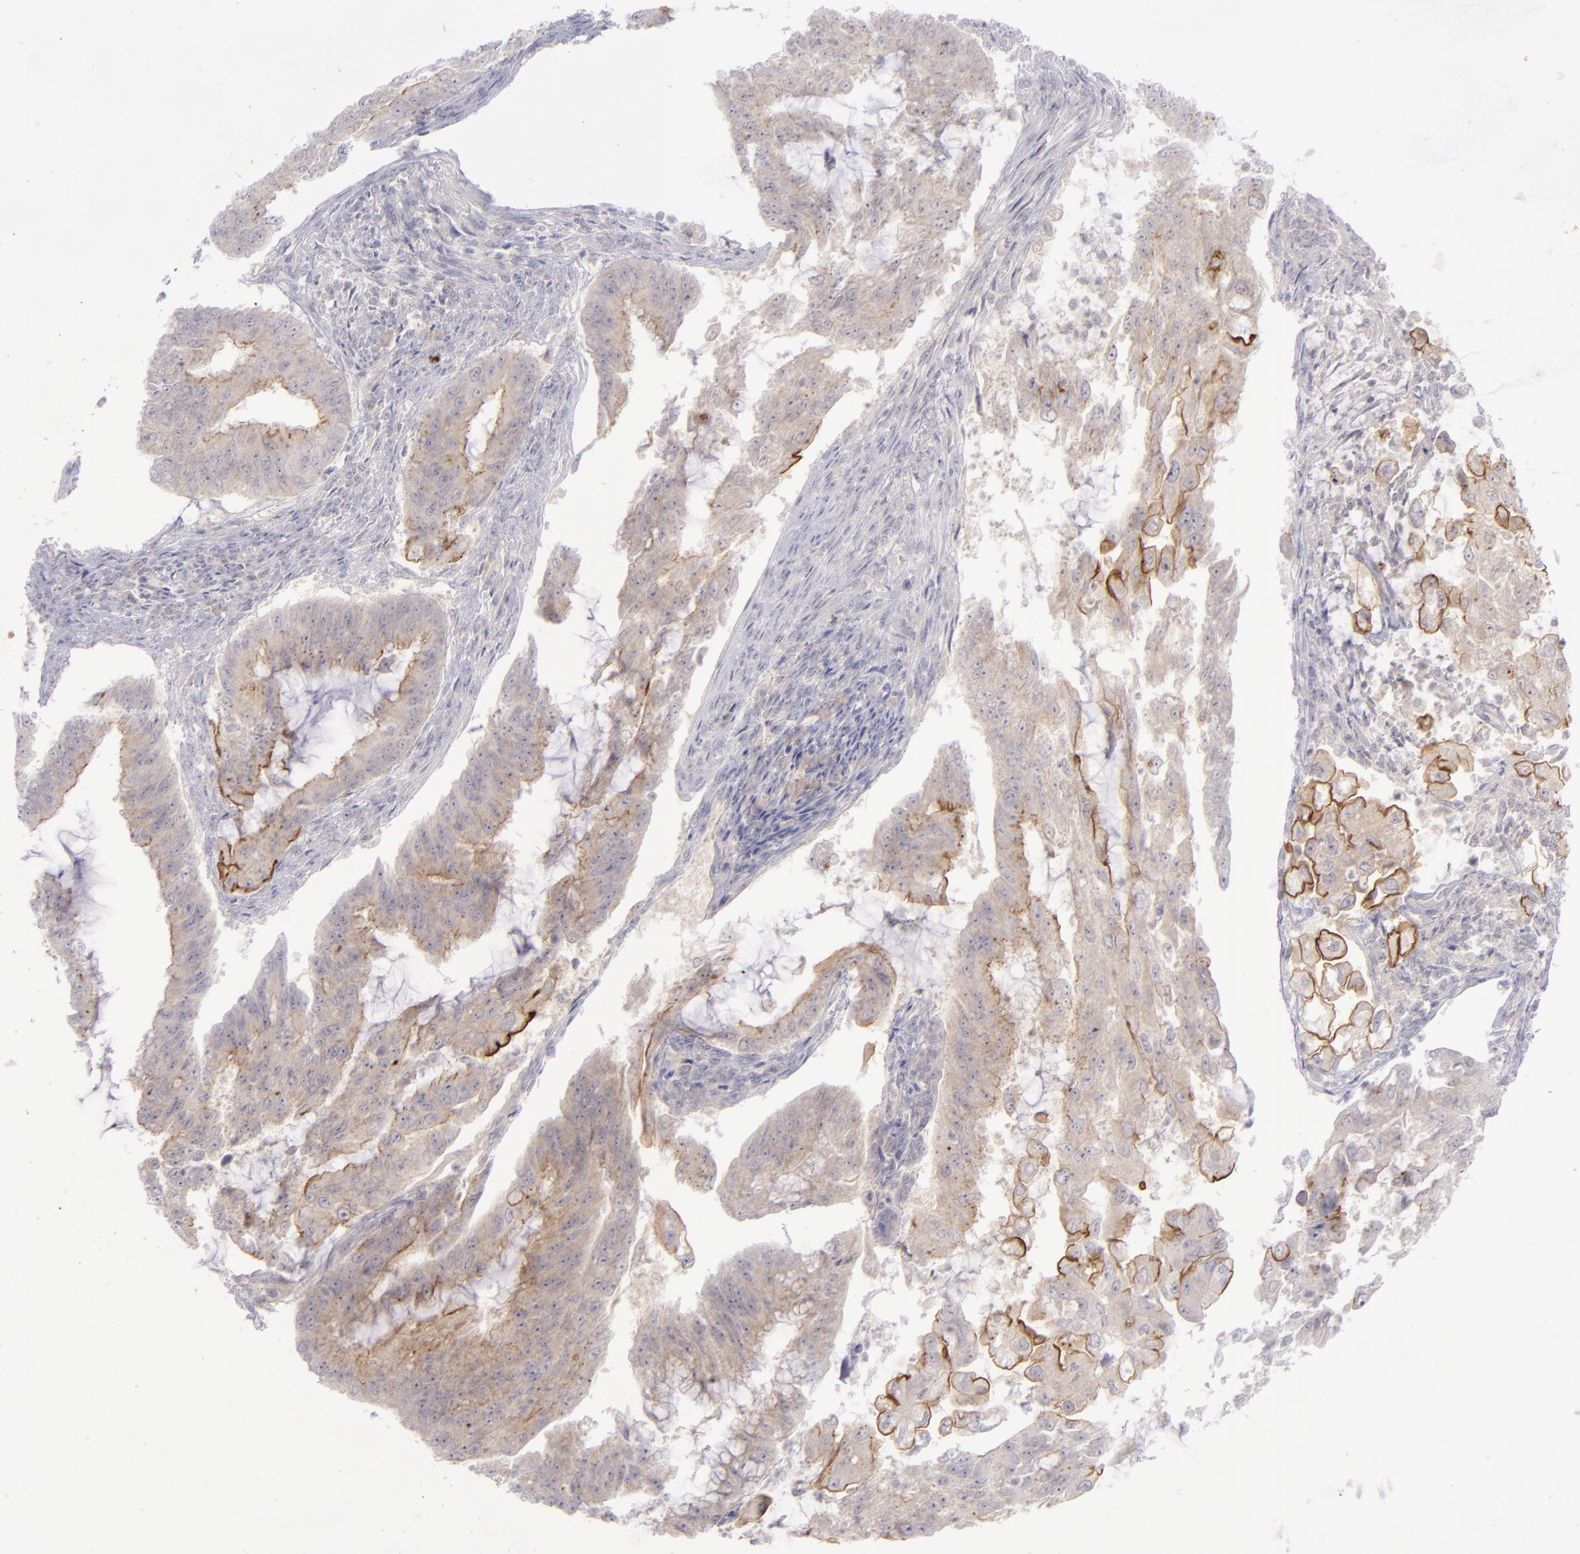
{"staining": {"intensity": "moderate", "quantity": "25%-75%", "location": "cytoplasmic/membranous"}, "tissue": "endometrial cancer", "cell_type": "Tumor cells", "image_type": "cancer", "snomed": [{"axis": "morphology", "description": "Adenocarcinoma, NOS"}, {"axis": "topography", "description": "Endometrium"}], "caption": "This micrograph displays endometrial cancer stained with IHC to label a protein in brown. The cytoplasmic/membranous of tumor cells show moderate positivity for the protein. Nuclei are counter-stained blue.", "gene": "EVPL", "patient": {"sex": "female", "age": 75}}